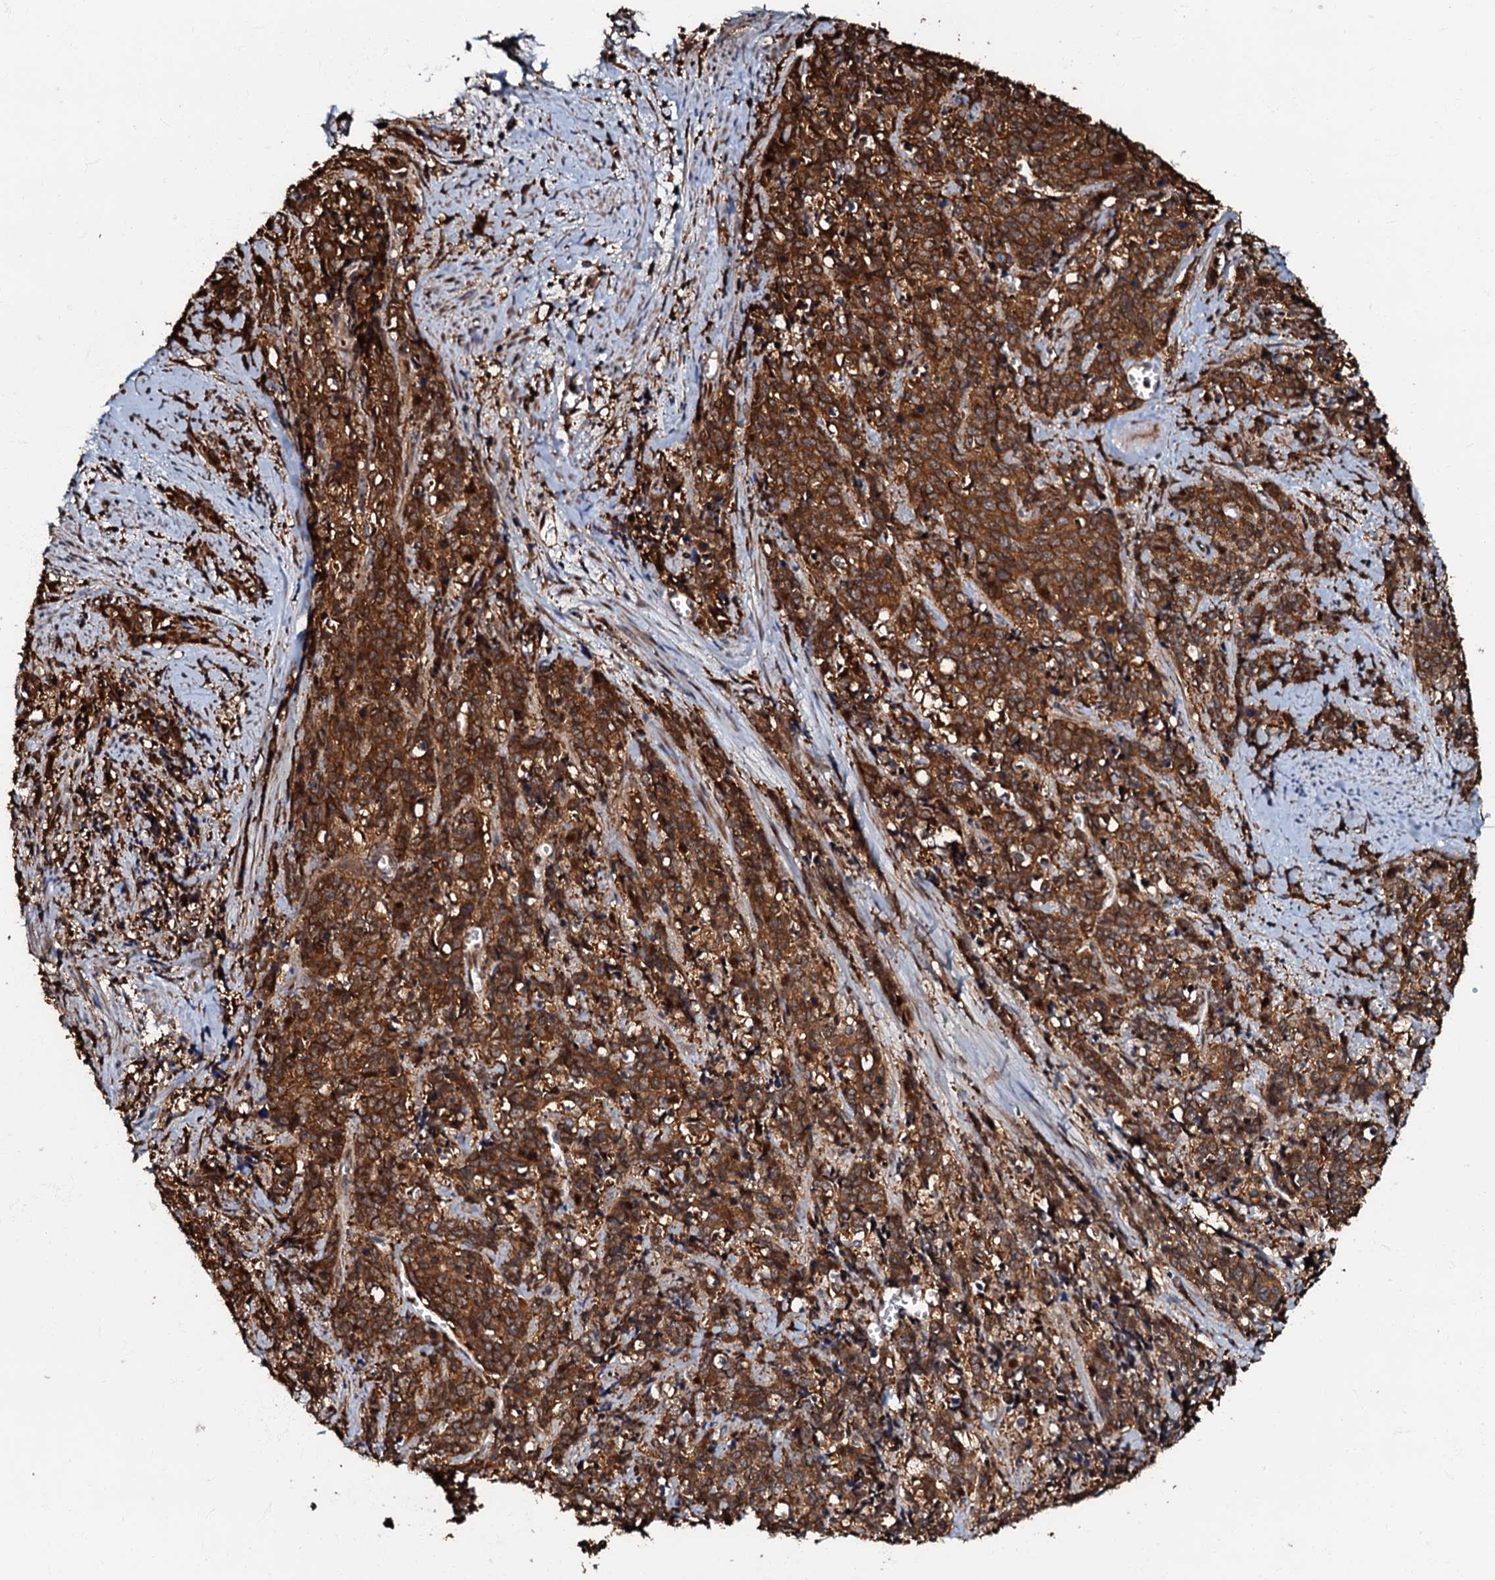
{"staining": {"intensity": "strong", "quantity": ">75%", "location": "cytoplasmic/membranous"}, "tissue": "cervical cancer", "cell_type": "Tumor cells", "image_type": "cancer", "snomed": [{"axis": "morphology", "description": "Squamous cell carcinoma, NOS"}, {"axis": "topography", "description": "Cervix"}], "caption": "Immunohistochemistry of human cervical cancer (squamous cell carcinoma) demonstrates high levels of strong cytoplasmic/membranous staining in about >75% of tumor cells.", "gene": "OSBP", "patient": {"sex": "female", "age": 60}}